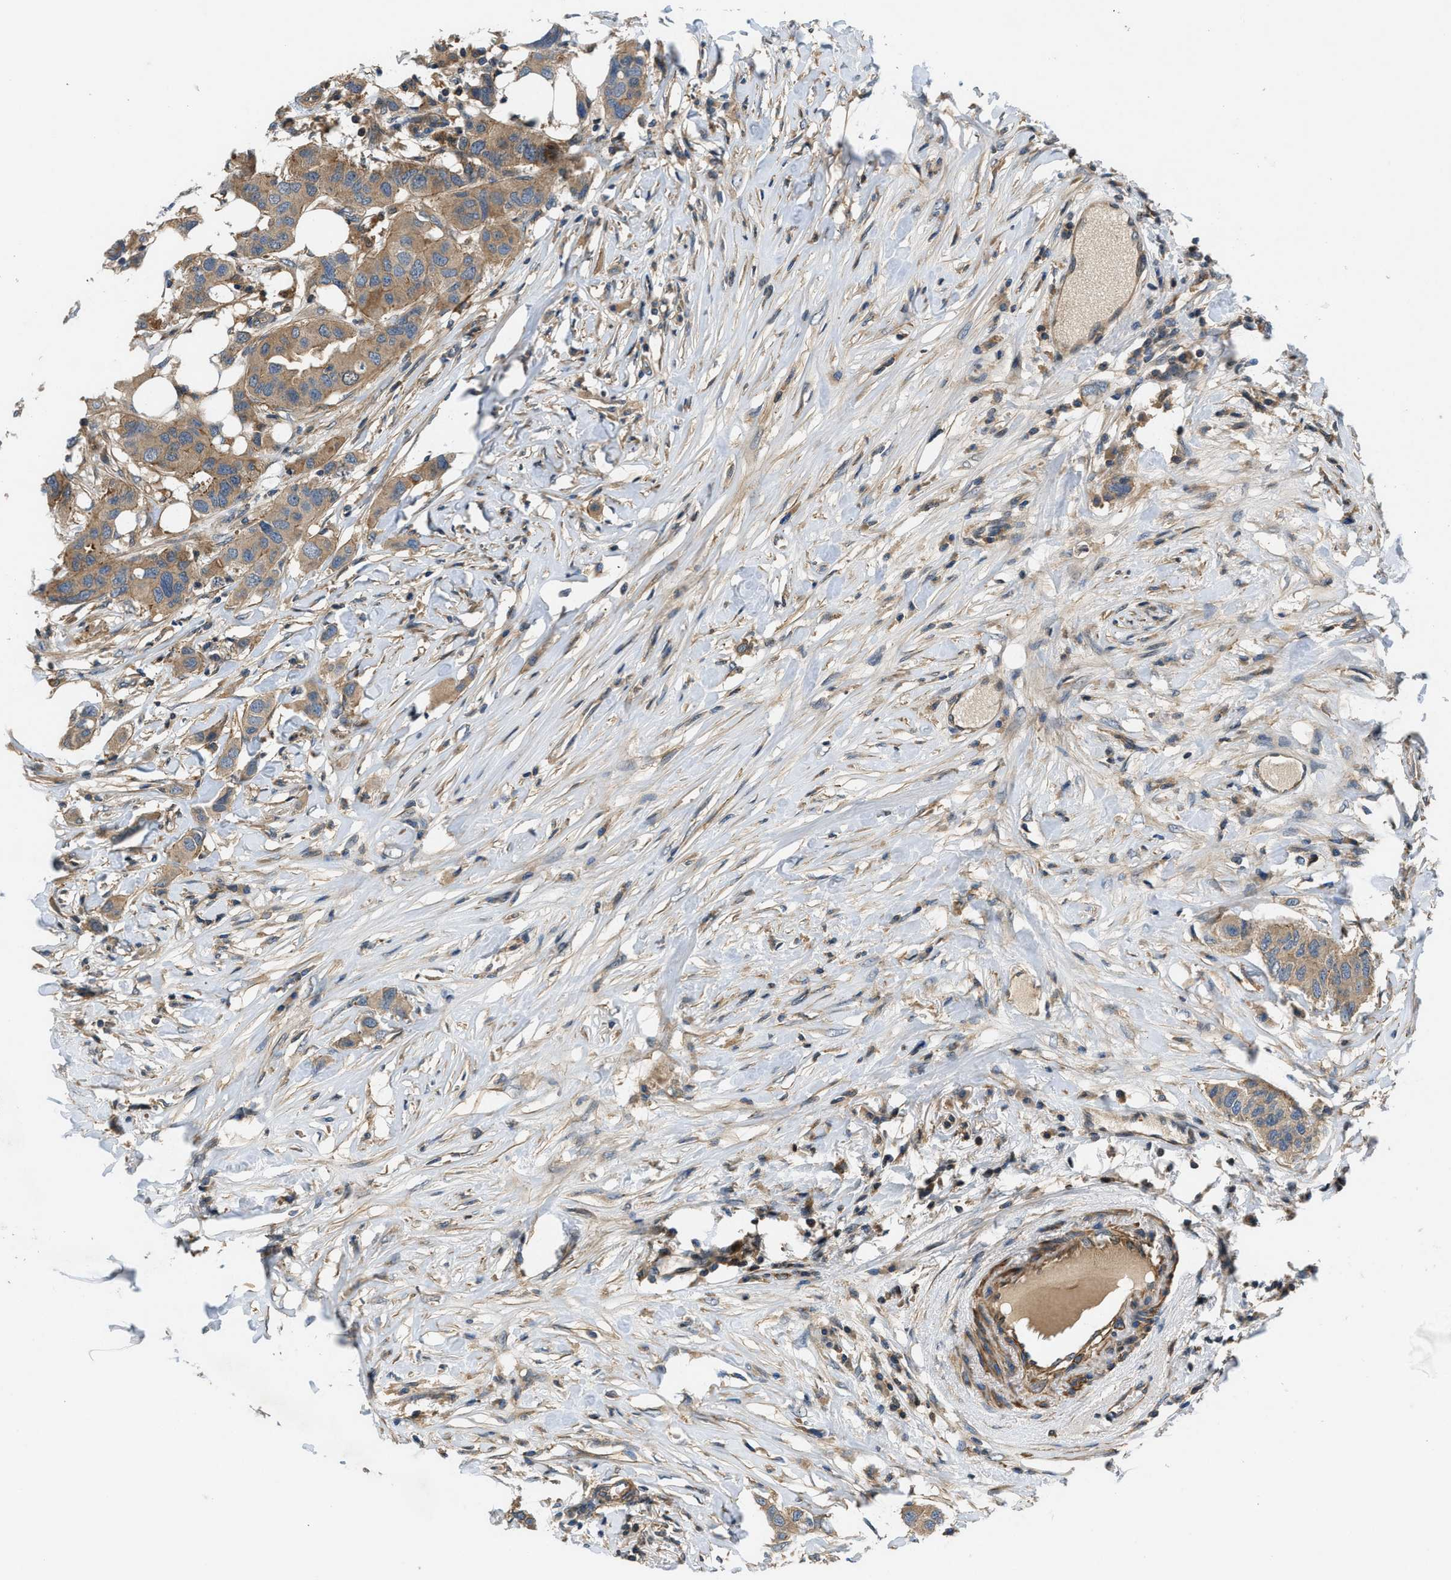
{"staining": {"intensity": "moderate", "quantity": ">75%", "location": "cytoplasmic/membranous"}, "tissue": "breast cancer", "cell_type": "Tumor cells", "image_type": "cancer", "snomed": [{"axis": "morphology", "description": "Duct carcinoma"}, {"axis": "topography", "description": "Breast"}], "caption": "Protein expression analysis of human breast cancer (intraductal carcinoma) reveals moderate cytoplasmic/membranous expression in about >75% of tumor cells. Immunohistochemistry stains the protein of interest in brown and the nuclei are stained blue.", "gene": "GPR31", "patient": {"sex": "female", "age": 50}}